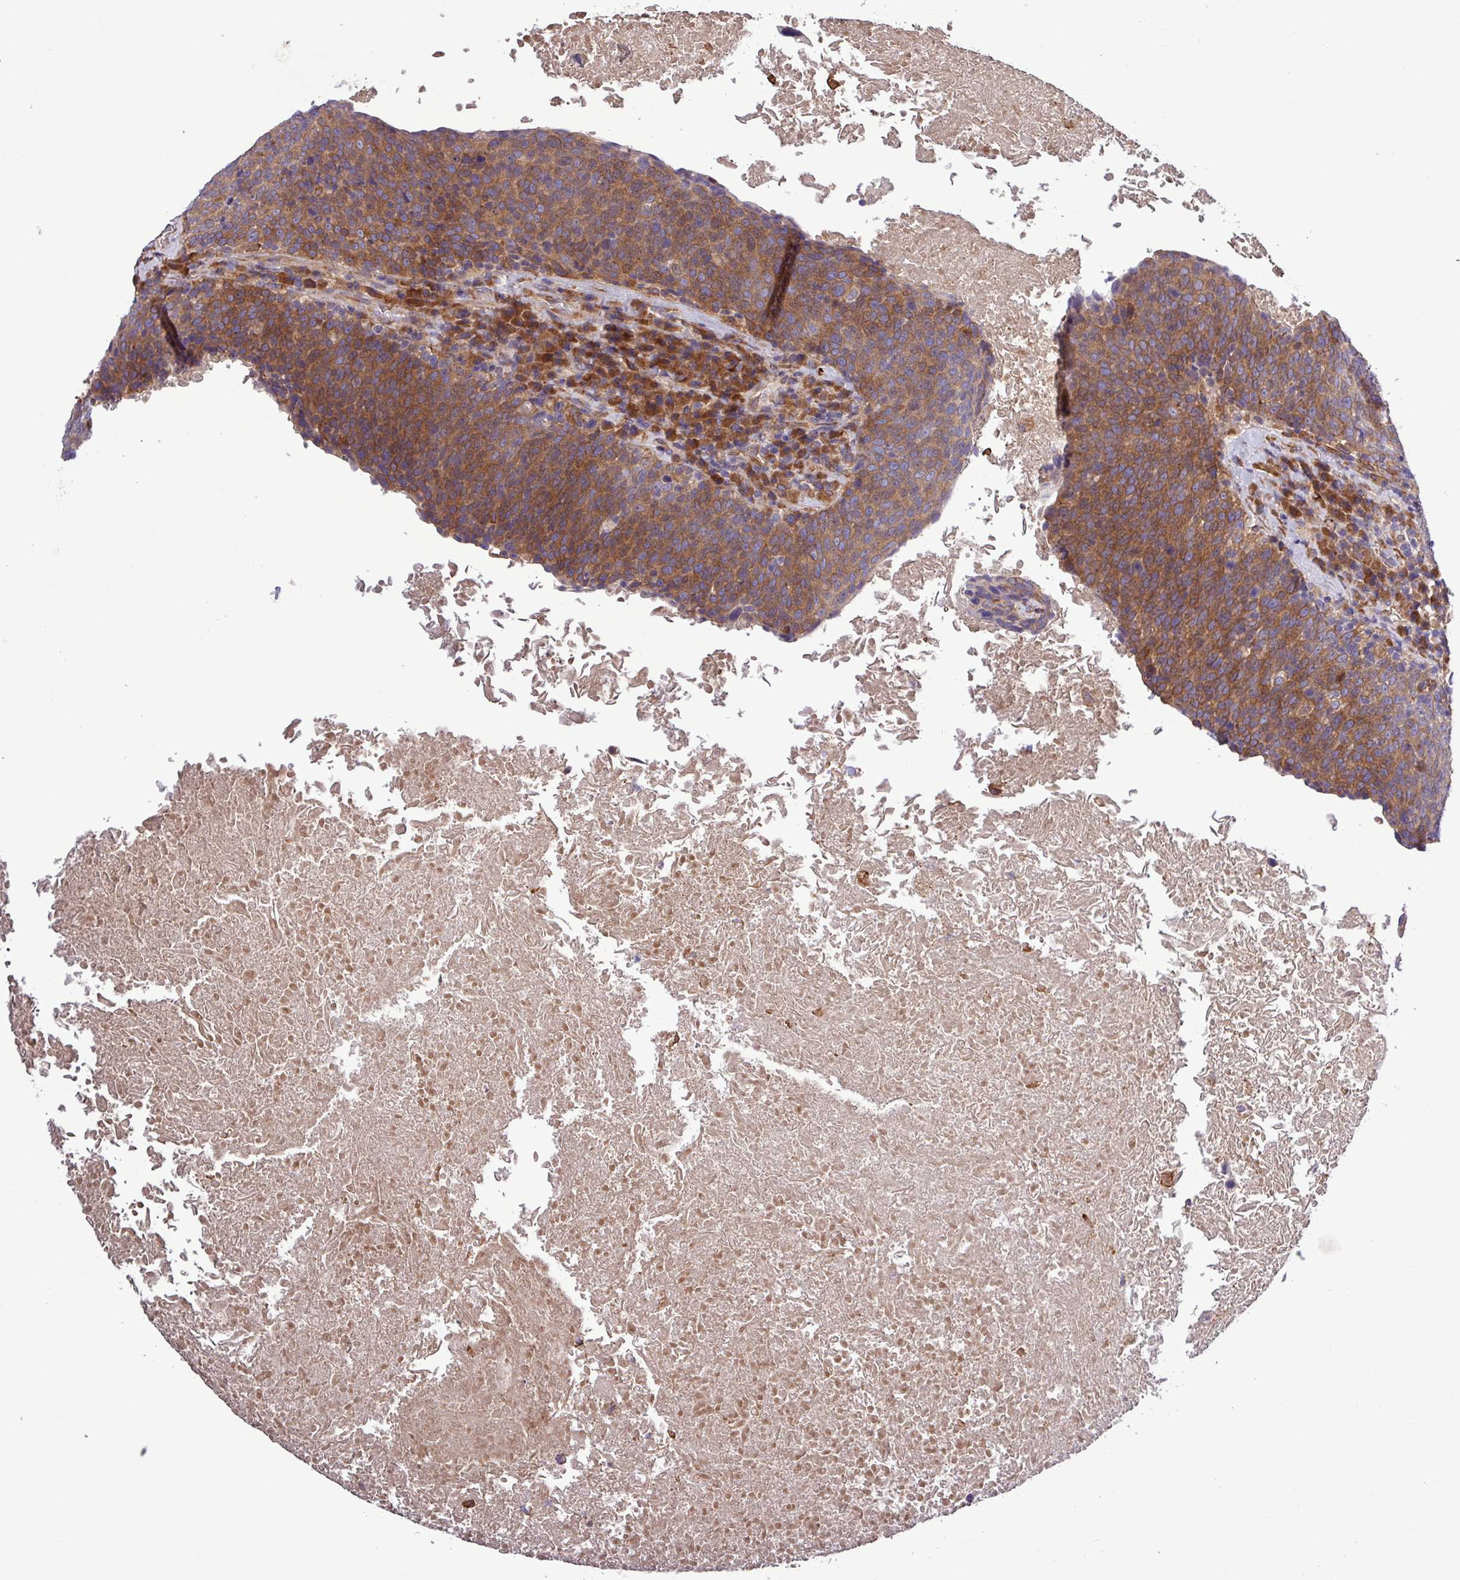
{"staining": {"intensity": "moderate", "quantity": ">75%", "location": "cytoplasmic/membranous"}, "tissue": "head and neck cancer", "cell_type": "Tumor cells", "image_type": "cancer", "snomed": [{"axis": "morphology", "description": "Squamous cell carcinoma, NOS"}, {"axis": "morphology", "description": "Squamous cell carcinoma, metastatic, NOS"}, {"axis": "topography", "description": "Lymph node"}, {"axis": "topography", "description": "Head-Neck"}], "caption": "A histopathology image showing moderate cytoplasmic/membranous positivity in approximately >75% of tumor cells in head and neck metastatic squamous cell carcinoma, as visualized by brown immunohistochemical staining.", "gene": "MEGF6", "patient": {"sex": "male", "age": 62}}